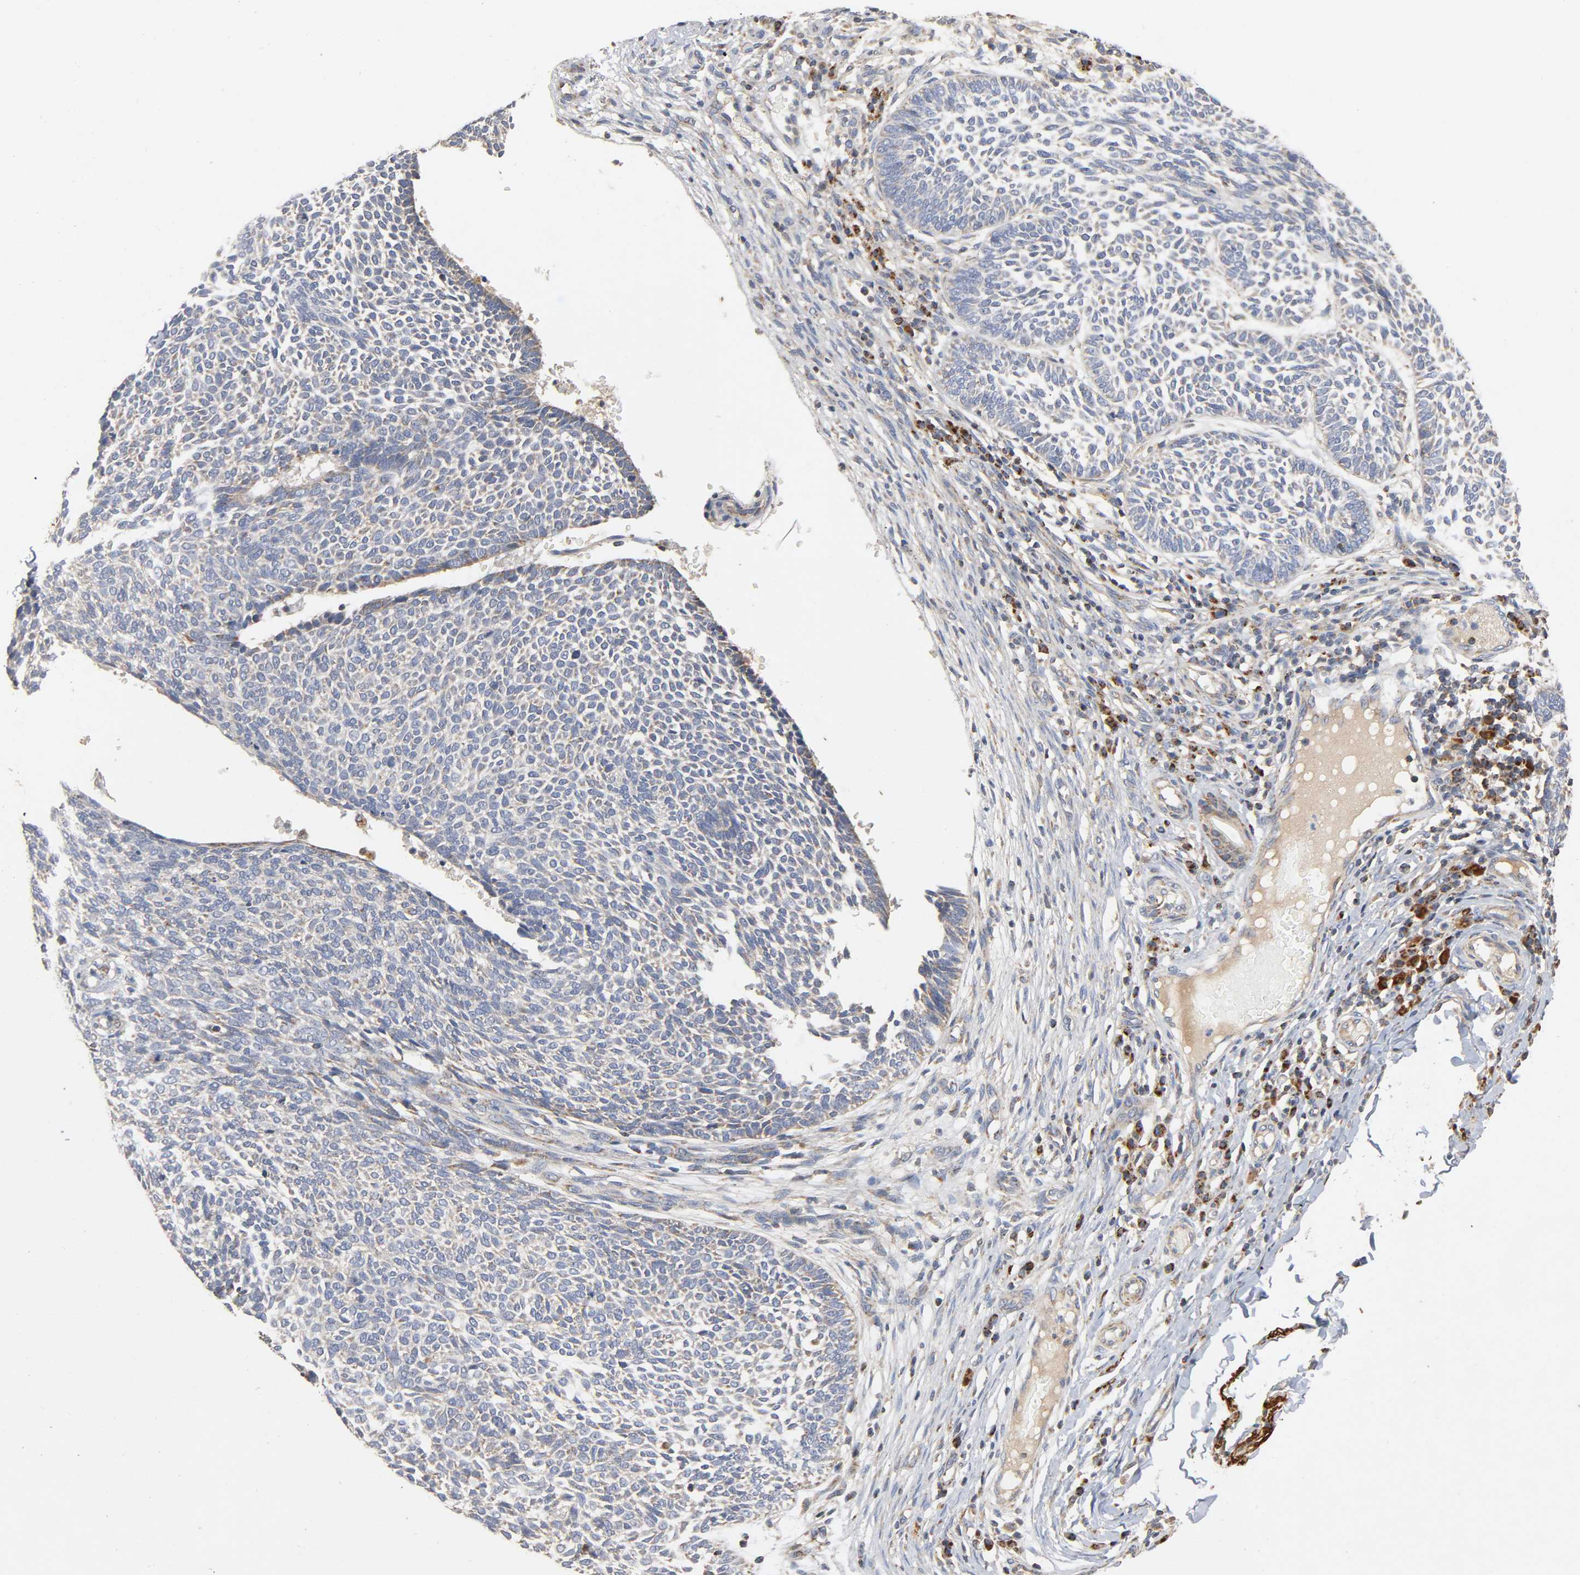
{"staining": {"intensity": "negative", "quantity": "none", "location": "none"}, "tissue": "skin cancer", "cell_type": "Tumor cells", "image_type": "cancer", "snomed": [{"axis": "morphology", "description": "Normal tissue, NOS"}, {"axis": "morphology", "description": "Basal cell carcinoma"}, {"axis": "topography", "description": "Skin"}], "caption": "There is no significant expression in tumor cells of skin cancer.", "gene": "NDUFS3", "patient": {"sex": "male", "age": 87}}